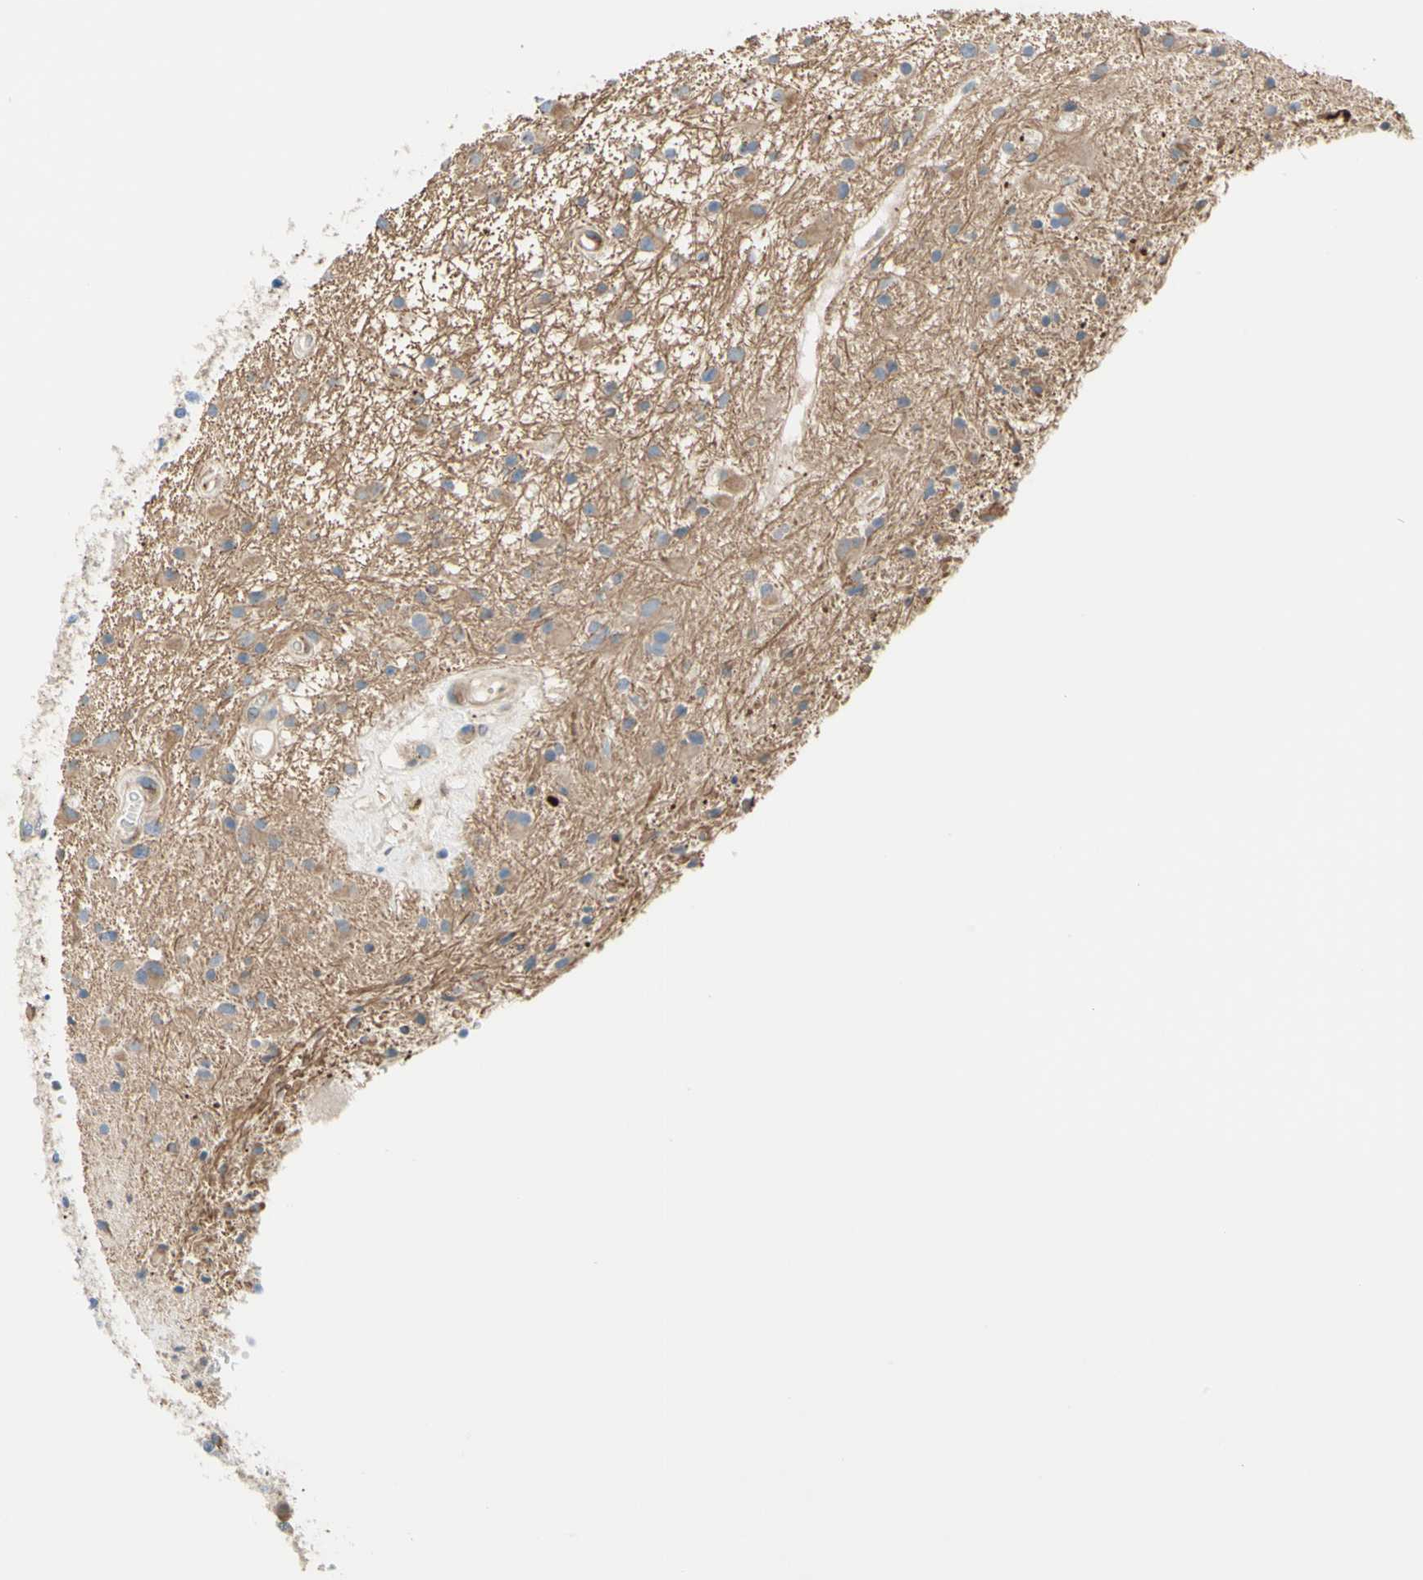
{"staining": {"intensity": "weak", "quantity": "25%-75%", "location": "cytoplasmic/membranous"}, "tissue": "glioma", "cell_type": "Tumor cells", "image_type": "cancer", "snomed": [{"axis": "morphology", "description": "Glioma, malignant, High grade"}, {"axis": "topography", "description": "Brain"}], "caption": "IHC histopathology image of human high-grade glioma (malignant) stained for a protein (brown), which exhibits low levels of weak cytoplasmic/membranous positivity in about 25%-75% of tumor cells.", "gene": "TRAF2", "patient": {"sex": "male", "age": 33}}